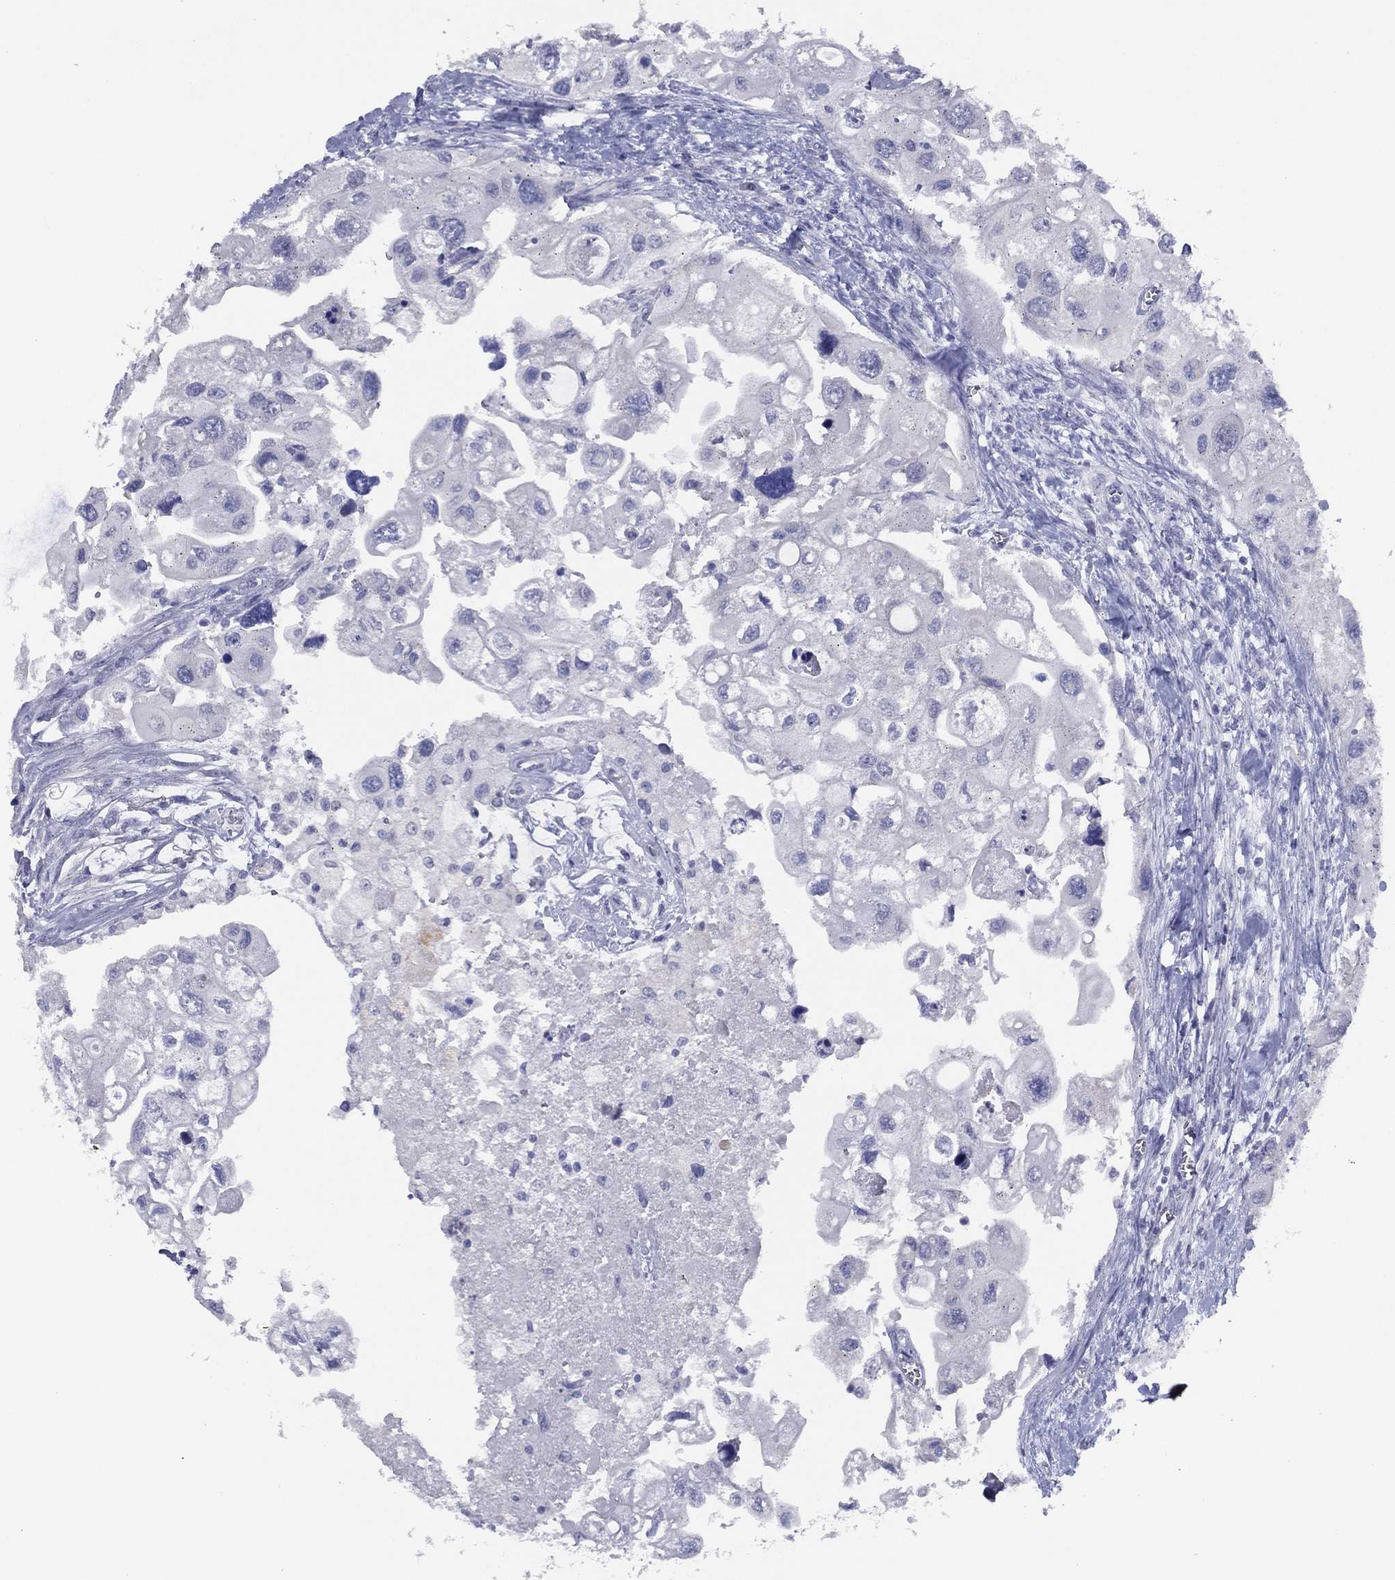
{"staining": {"intensity": "negative", "quantity": "none", "location": "none"}, "tissue": "urothelial cancer", "cell_type": "Tumor cells", "image_type": "cancer", "snomed": [{"axis": "morphology", "description": "Urothelial carcinoma, High grade"}, {"axis": "topography", "description": "Urinary bladder"}], "caption": "The micrograph displays no significant positivity in tumor cells of urothelial carcinoma (high-grade).", "gene": "SLC13A4", "patient": {"sex": "male", "age": 59}}